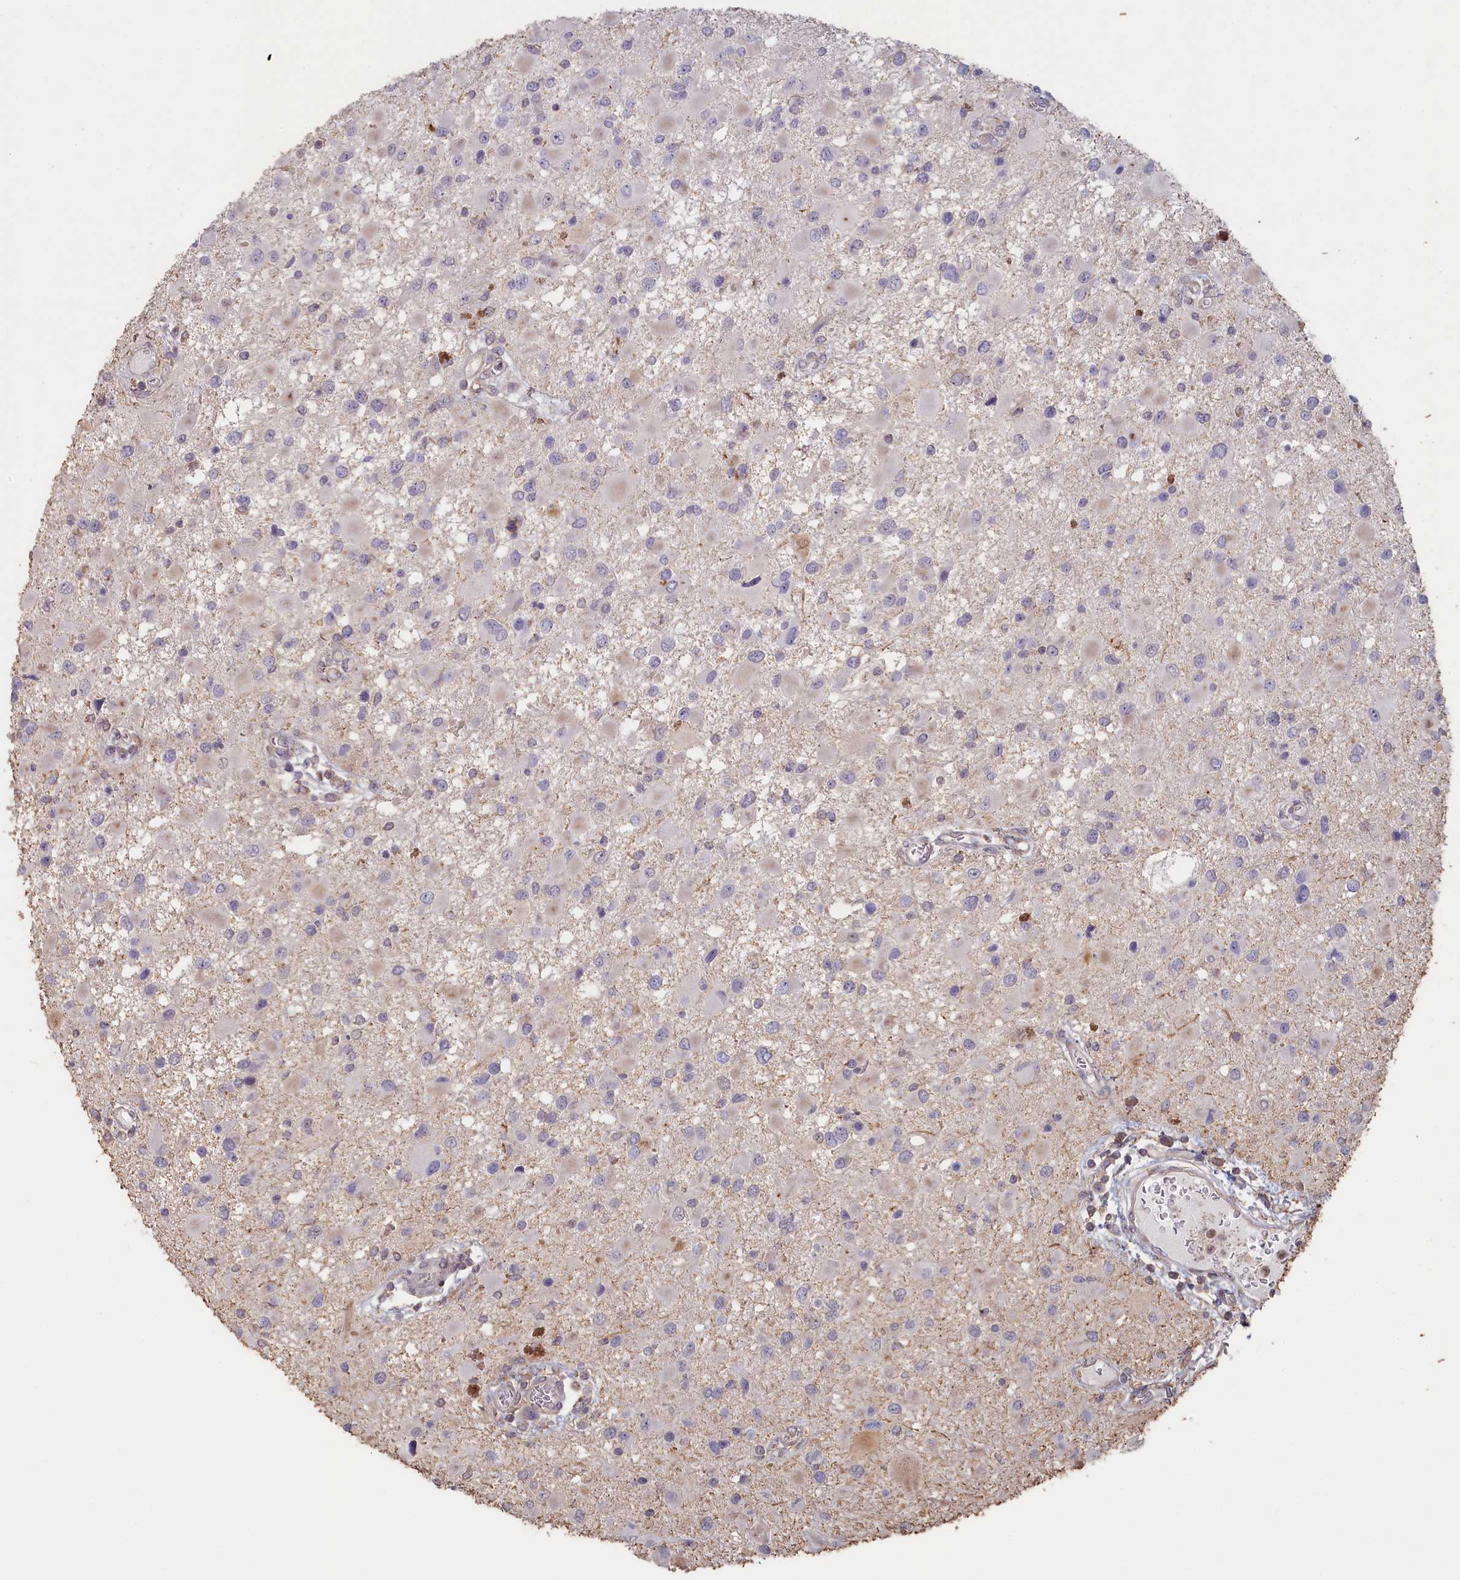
{"staining": {"intensity": "negative", "quantity": "none", "location": "none"}, "tissue": "glioma", "cell_type": "Tumor cells", "image_type": "cancer", "snomed": [{"axis": "morphology", "description": "Glioma, malignant, High grade"}, {"axis": "topography", "description": "Brain"}], "caption": "This image is of malignant high-grade glioma stained with IHC to label a protein in brown with the nuclei are counter-stained blue. There is no positivity in tumor cells.", "gene": "STX16", "patient": {"sex": "male", "age": 53}}